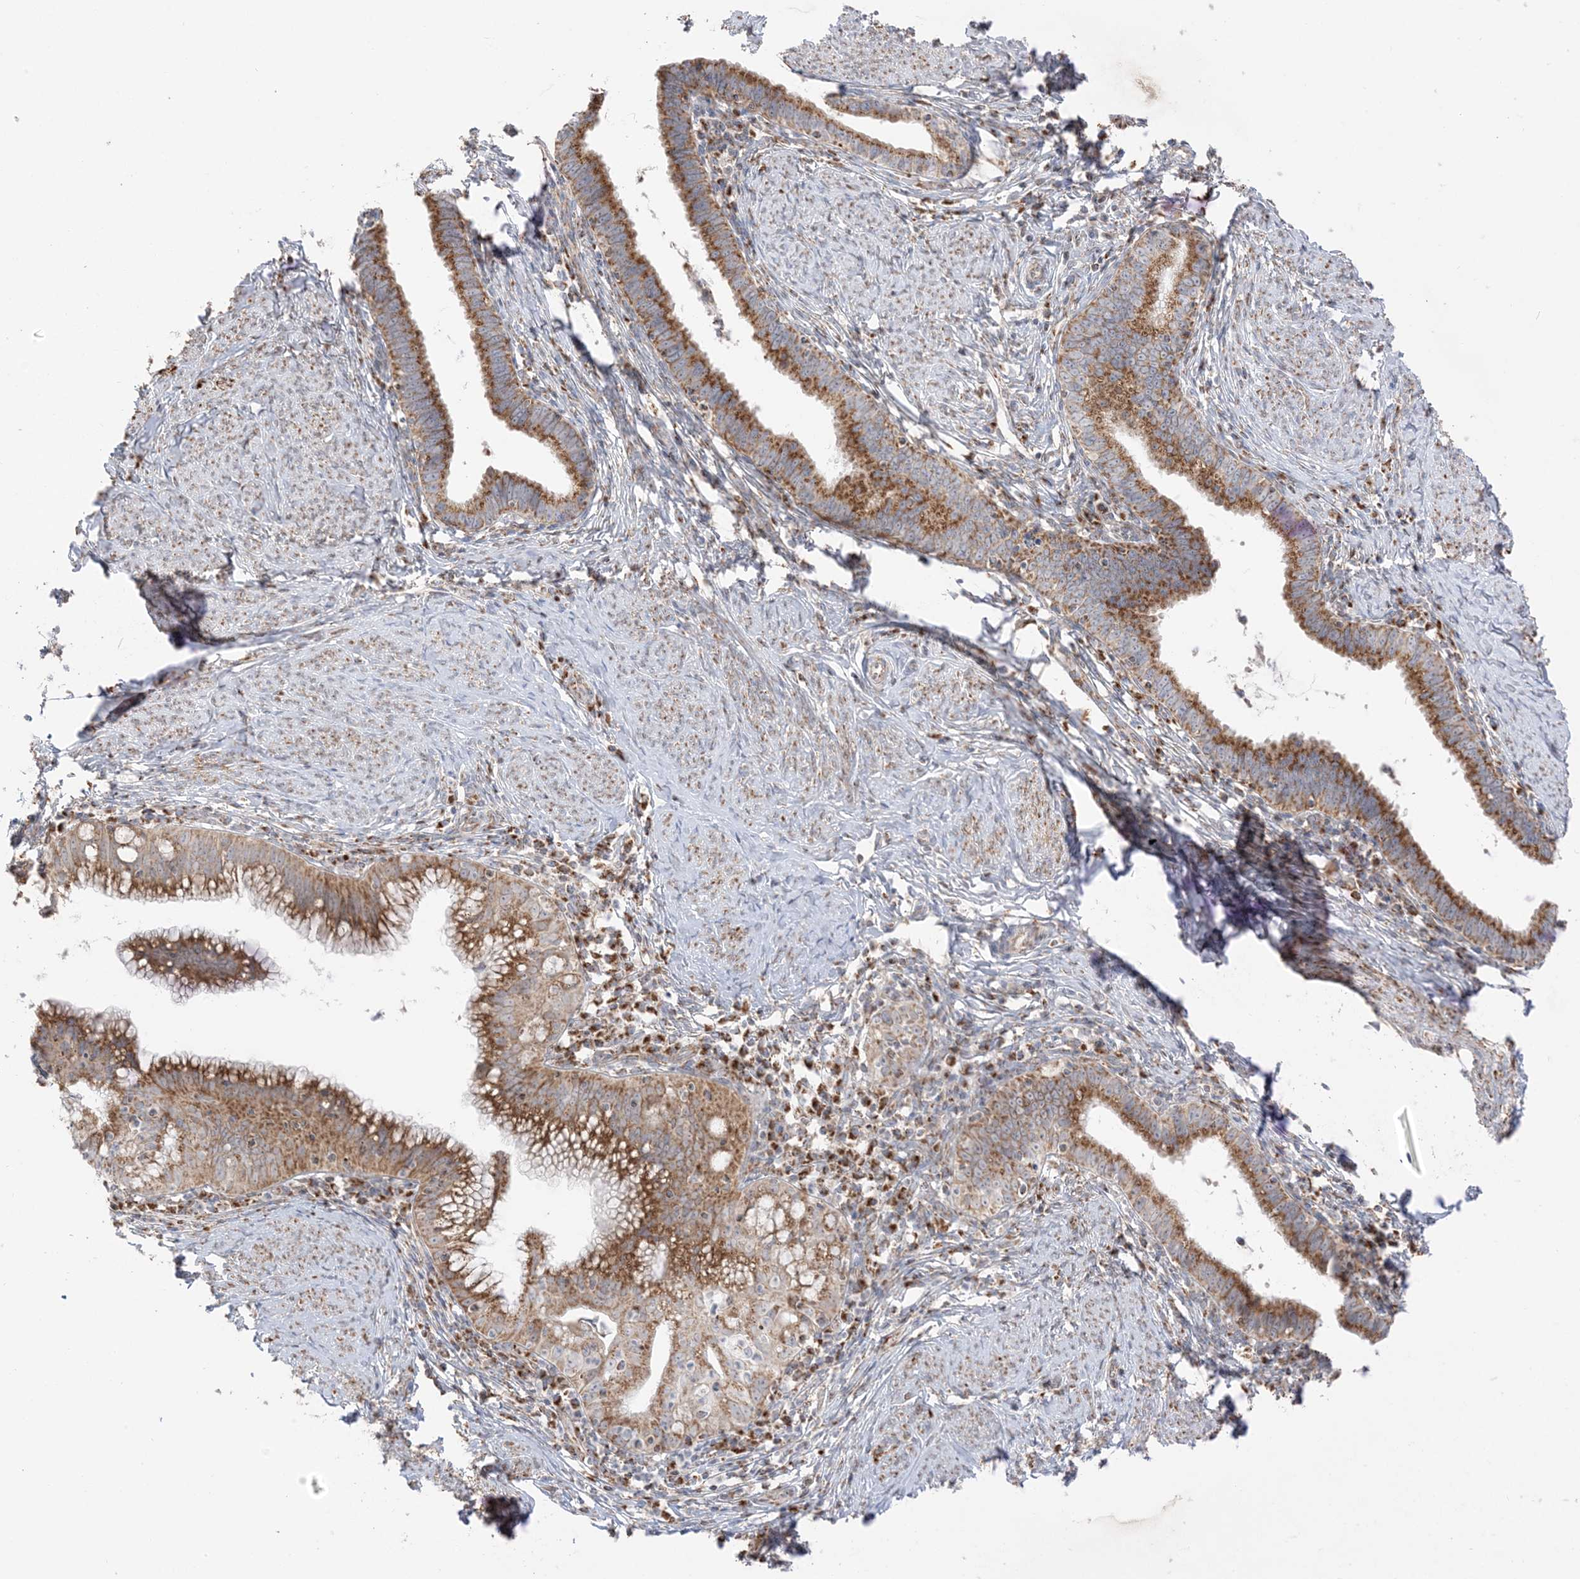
{"staining": {"intensity": "strong", "quantity": ">75%", "location": "cytoplasmic/membranous"}, "tissue": "cervical cancer", "cell_type": "Tumor cells", "image_type": "cancer", "snomed": [{"axis": "morphology", "description": "Adenocarcinoma, NOS"}, {"axis": "topography", "description": "Cervix"}], "caption": "Approximately >75% of tumor cells in human cervical cancer (adenocarcinoma) display strong cytoplasmic/membranous protein staining as visualized by brown immunohistochemical staining.", "gene": "SLC25A12", "patient": {"sex": "female", "age": 36}}